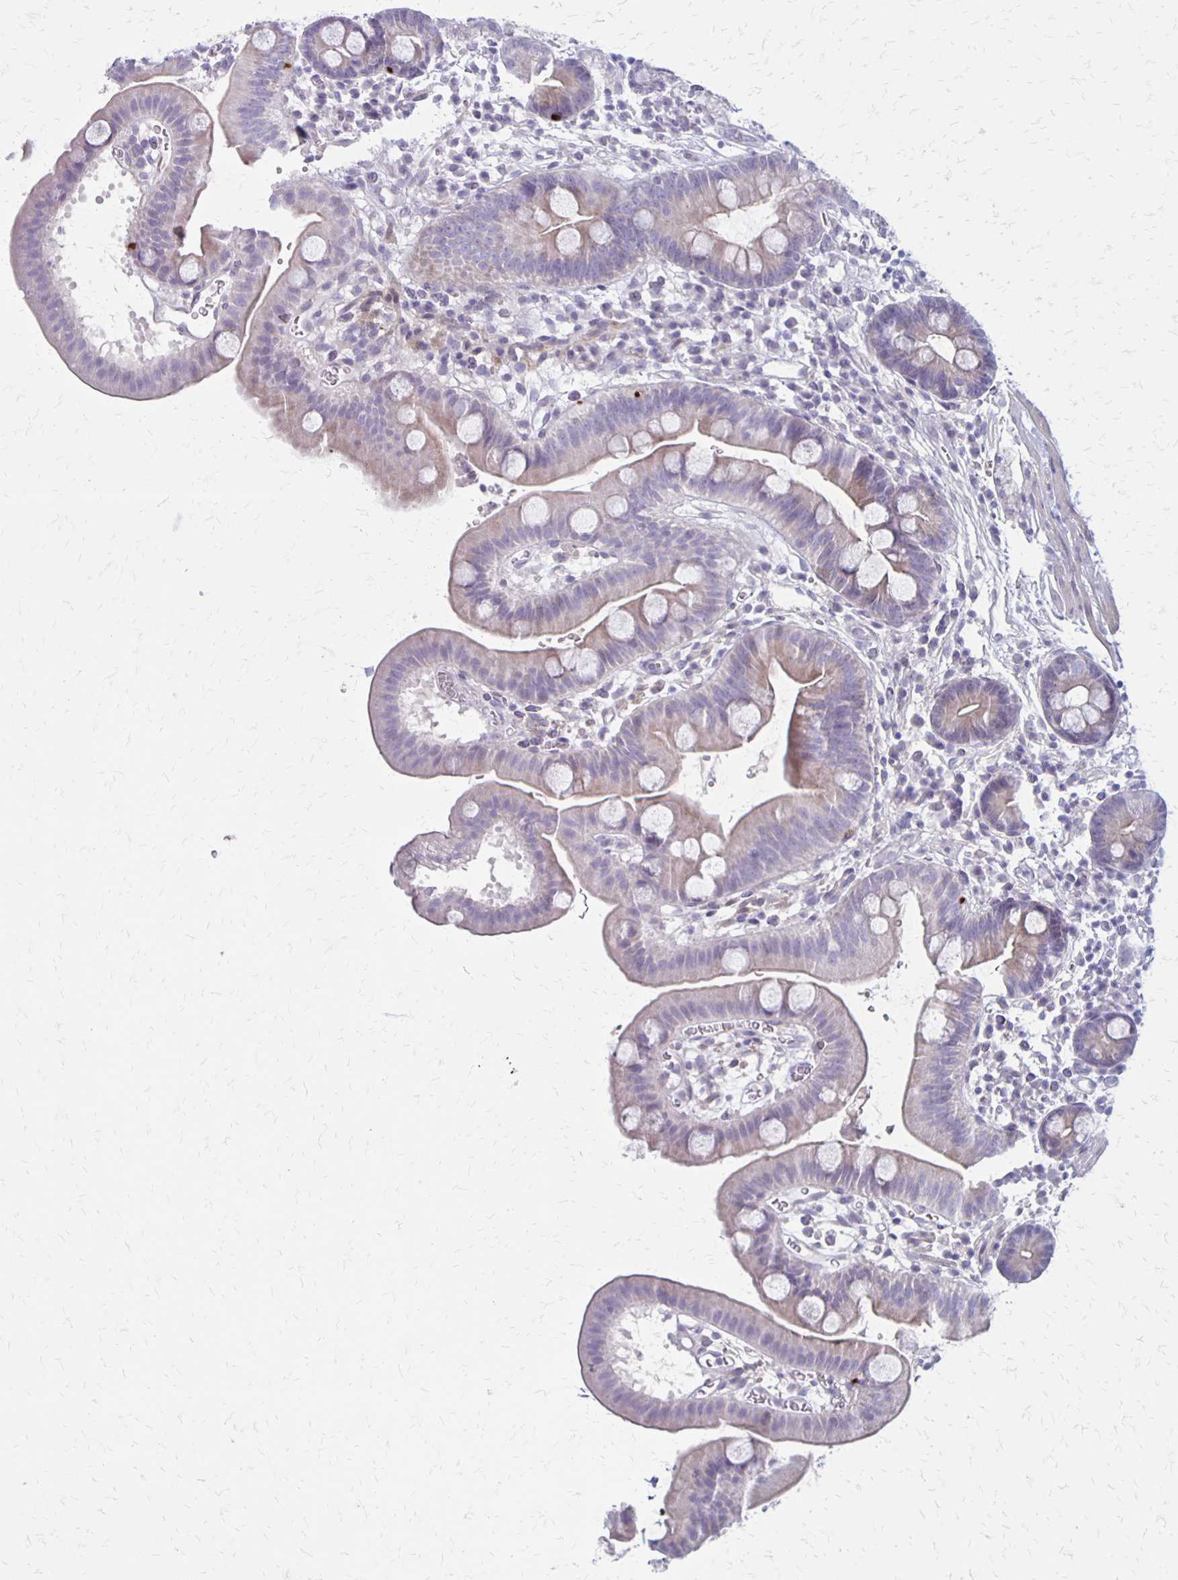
{"staining": {"intensity": "weak", "quantity": "<25%", "location": "cytoplasmic/membranous"}, "tissue": "duodenum", "cell_type": "Glandular cells", "image_type": "normal", "snomed": [{"axis": "morphology", "description": "Normal tissue, NOS"}, {"axis": "topography", "description": "Duodenum"}], "caption": "Immunohistochemistry (IHC) micrograph of benign duodenum: duodenum stained with DAB demonstrates no significant protein expression in glandular cells. (Brightfield microscopy of DAB (3,3'-diaminobenzidine) IHC at high magnification).", "gene": "HOMER1", "patient": {"sex": "male", "age": 59}}